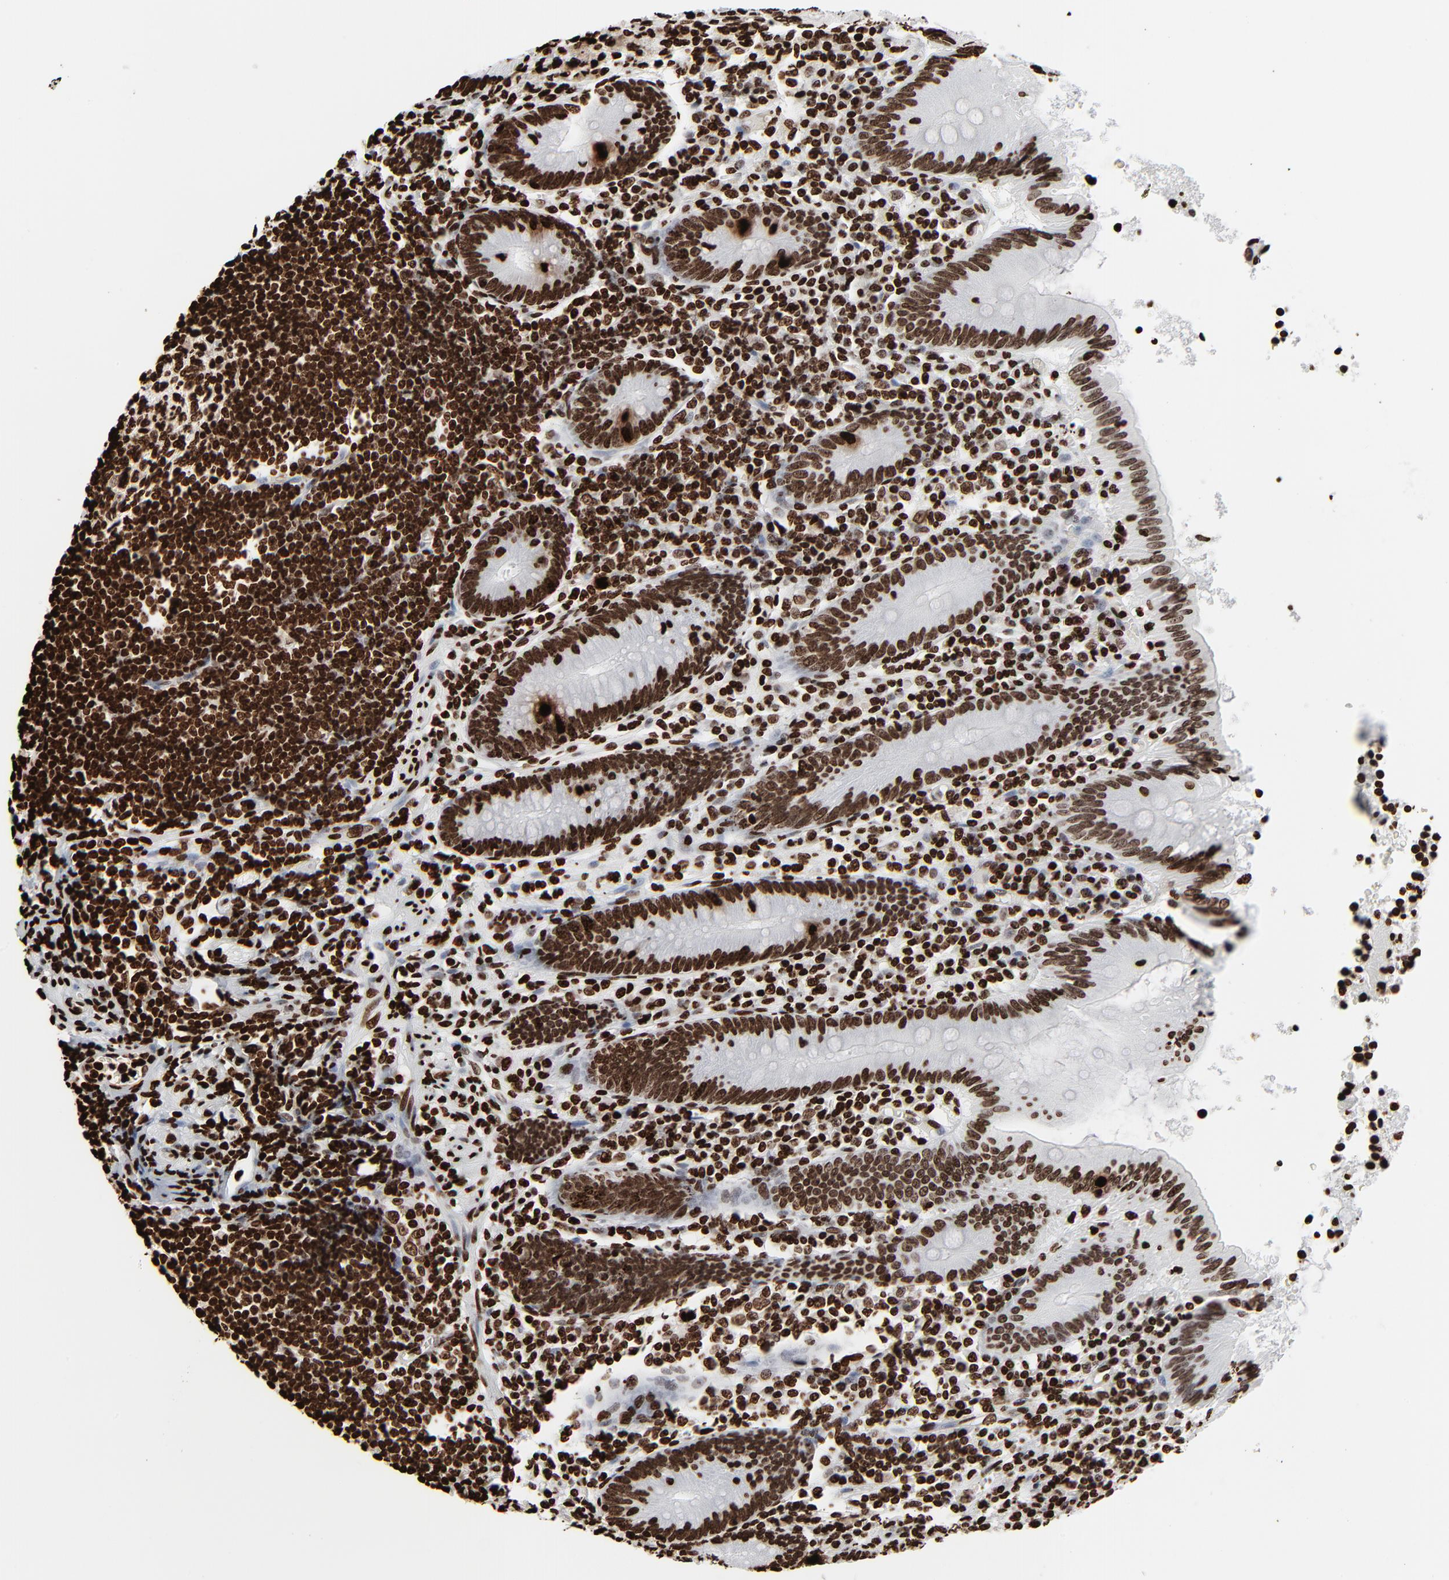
{"staining": {"intensity": "strong", "quantity": ">75%", "location": "nuclear"}, "tissue": "appendix", "cell_type": "Glandular cells", "image_type": "normal", "snomed": [{"axis": "morphology", "description": "Normal tissue, NOS"}, {"axis": "morphology", "description": "Inflammation, NOS"}, {"axis": "topography", "description": "Appendix"}], "caption": "A micrograph of human appendix stained for a protein displays strong nuclear brown staining in glandular cells.", "gene": "H3", "patient": {"sex": "male", "age": 46}}